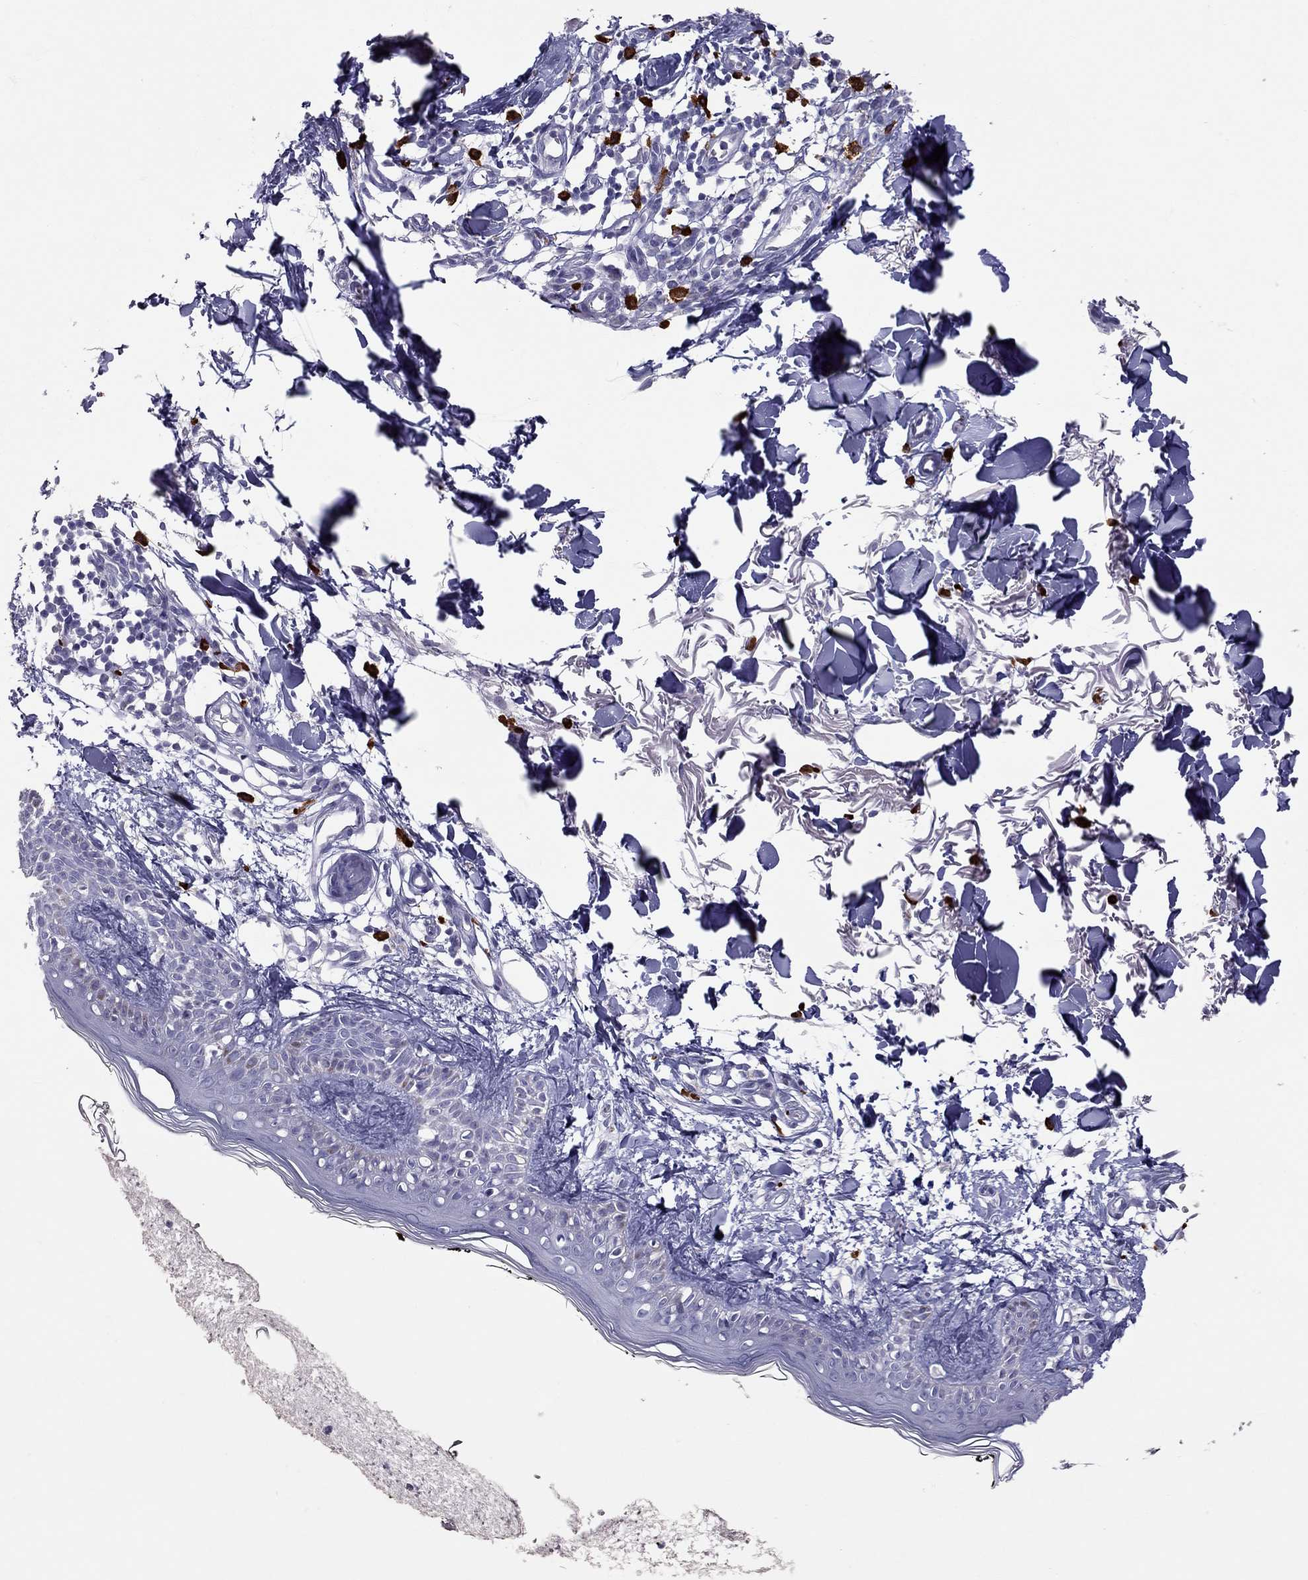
{"staining": {"intensity": "negative", "quantity": "none", "location": "none"}, "tissue": "skin", "cell_type": "Fibroblasts", "image_type": "normal", "snomed": [{"axis": "morphology", "description": "Normal tissue, NOS"}, {"axis": "topography", "description": "Skin"}], "caption": "DAB (3,3'-diaminobenzidine) immunohistochemical staining of normal human skin displays no significant staining in fibroblasts. (DAB (3,3'-diaminobenzidine) immunohistochemistry with hematoxylin counter stain).", "gene": "IL17REL", "patient": {"sex": "male", "age": 76}}